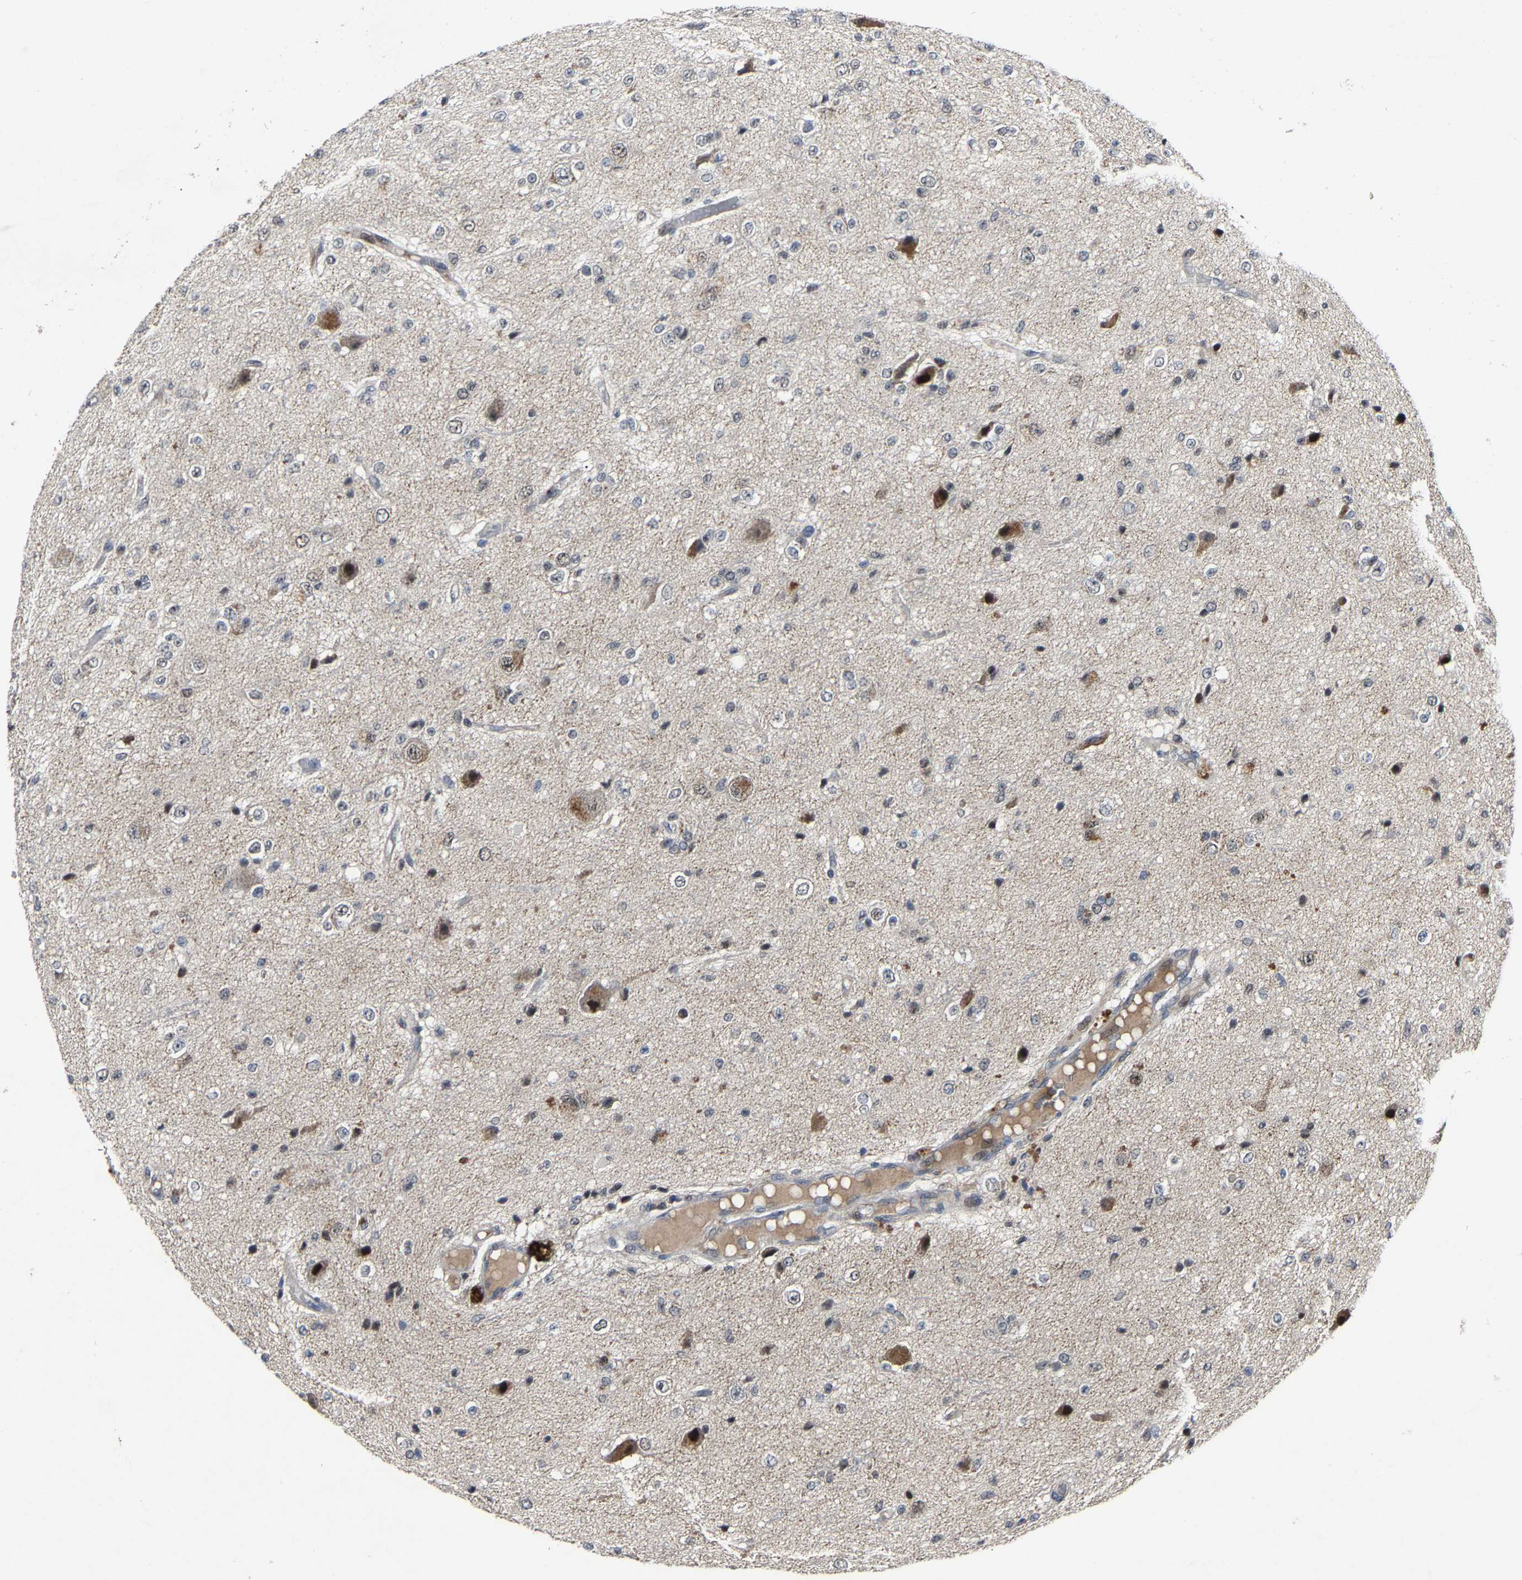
{"staining": {"intensity": "negative", "quantity": "none", "location": "none"}, "tissue": "glioma", "cell_type": "Tumor cells", "image_type": "cancer", "snomed": [{"axis": "morphology", "description": "Glioma, malignant, High grade"}, {"axis": "topography", "description": "pancreas cauda"}], "caption": "The histopathology image reveals no staining of tumor cells in glioma.", "gene": "LSM8", "patient": {"sex": "male", "age": 60}}